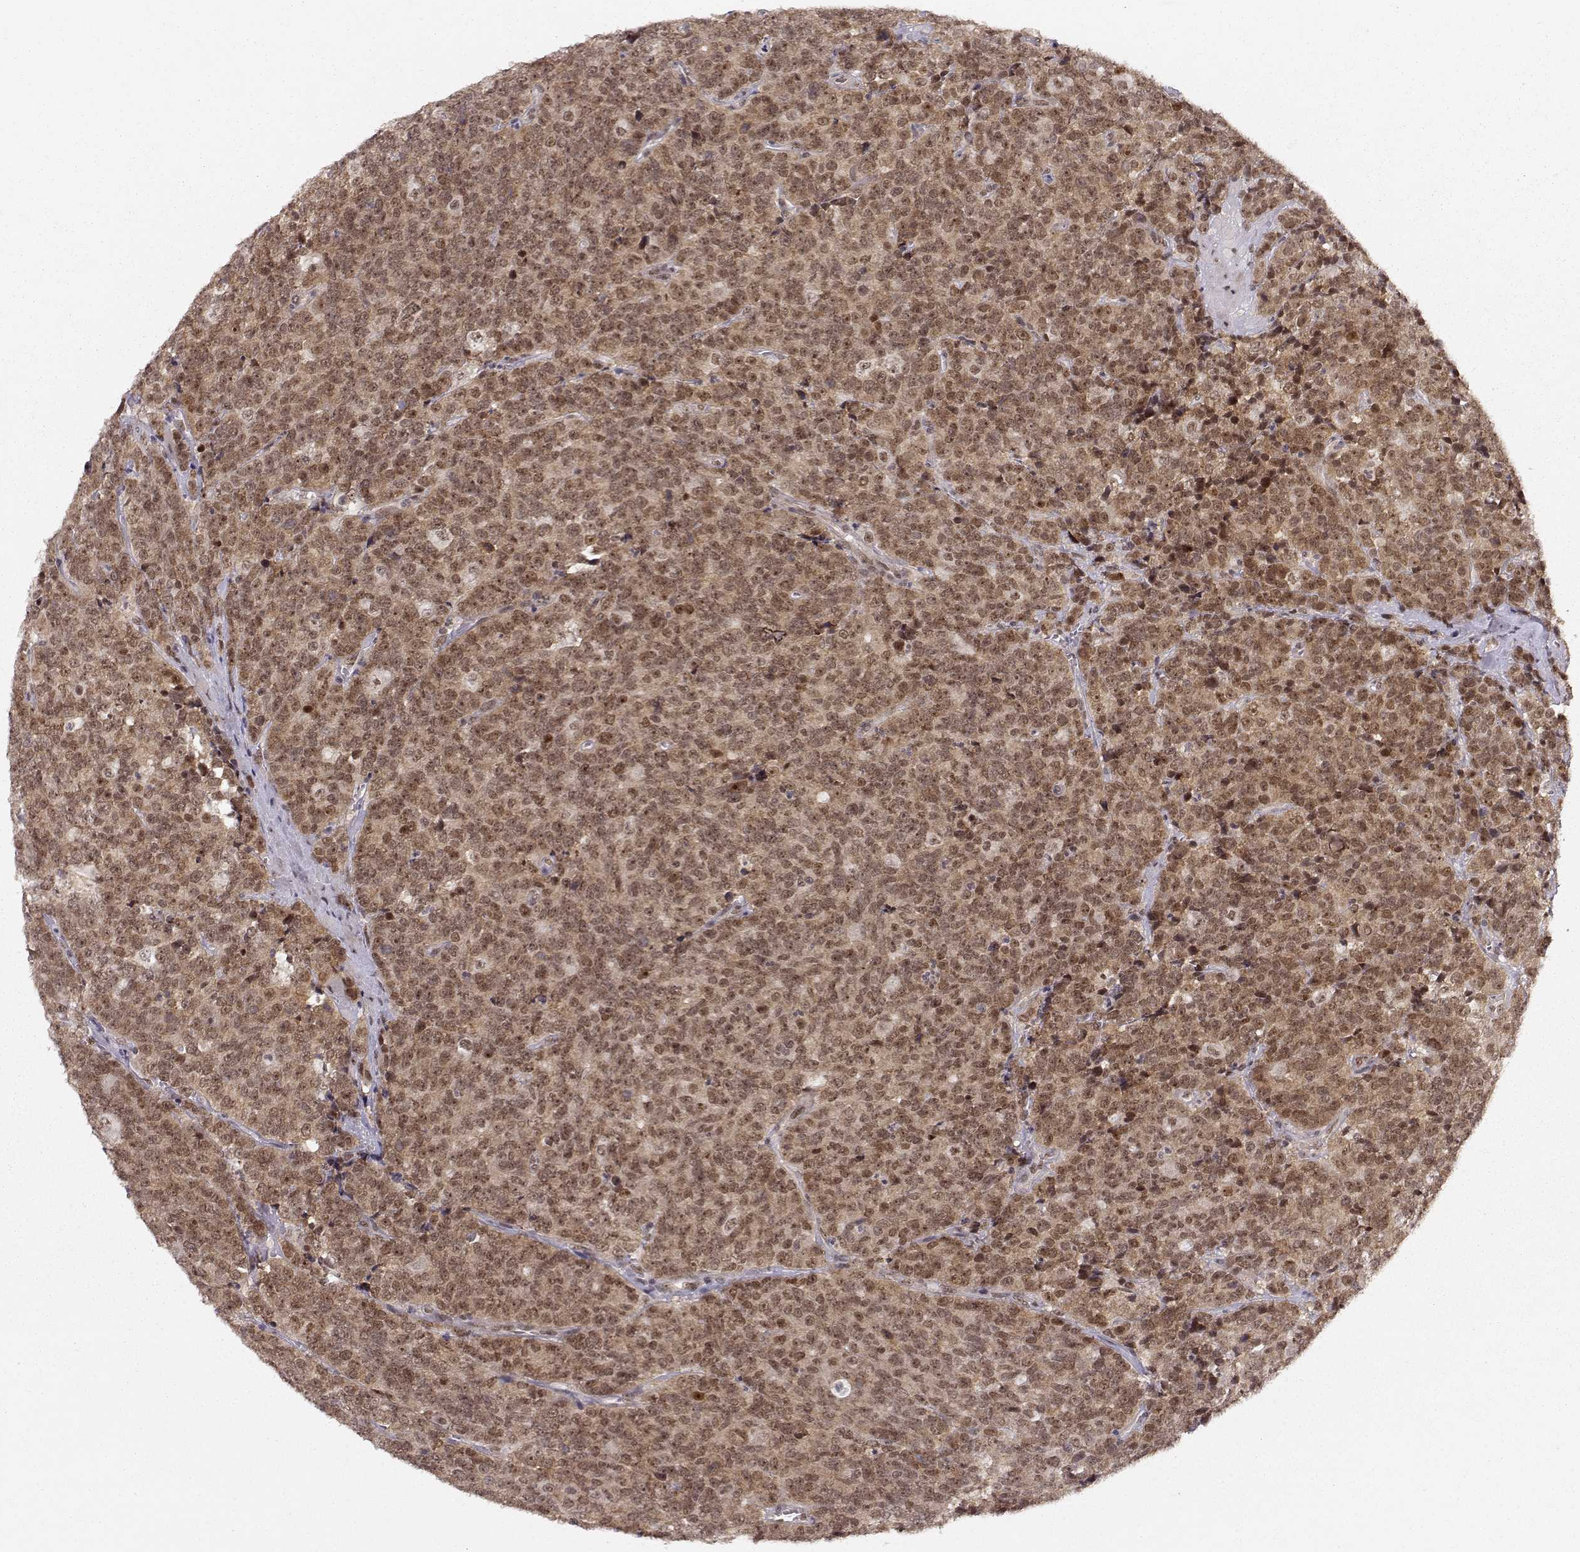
{"staining": {"intensity": "moderate", "quantity": ">75%", "location": "cytoplasmic/membranous,nuclear"}, "tissue": "prostate cancer", "cell_type": "Tumor cells", "image_type": "cancer", "snomed": [{"axis": "morphology", "description": "Adenocarcinoma, NOS"}, {"axis": "topography", "description": "Prostate"}], "caption": "This is an image of immunohistochemistry staining of prostate cancer, which shows moderate positivity in the cytoplasmic/membranous and nuclear of tumor cells.", "gene": "CSNK2A1", "patient": {"sex": "male", "age": 67}}